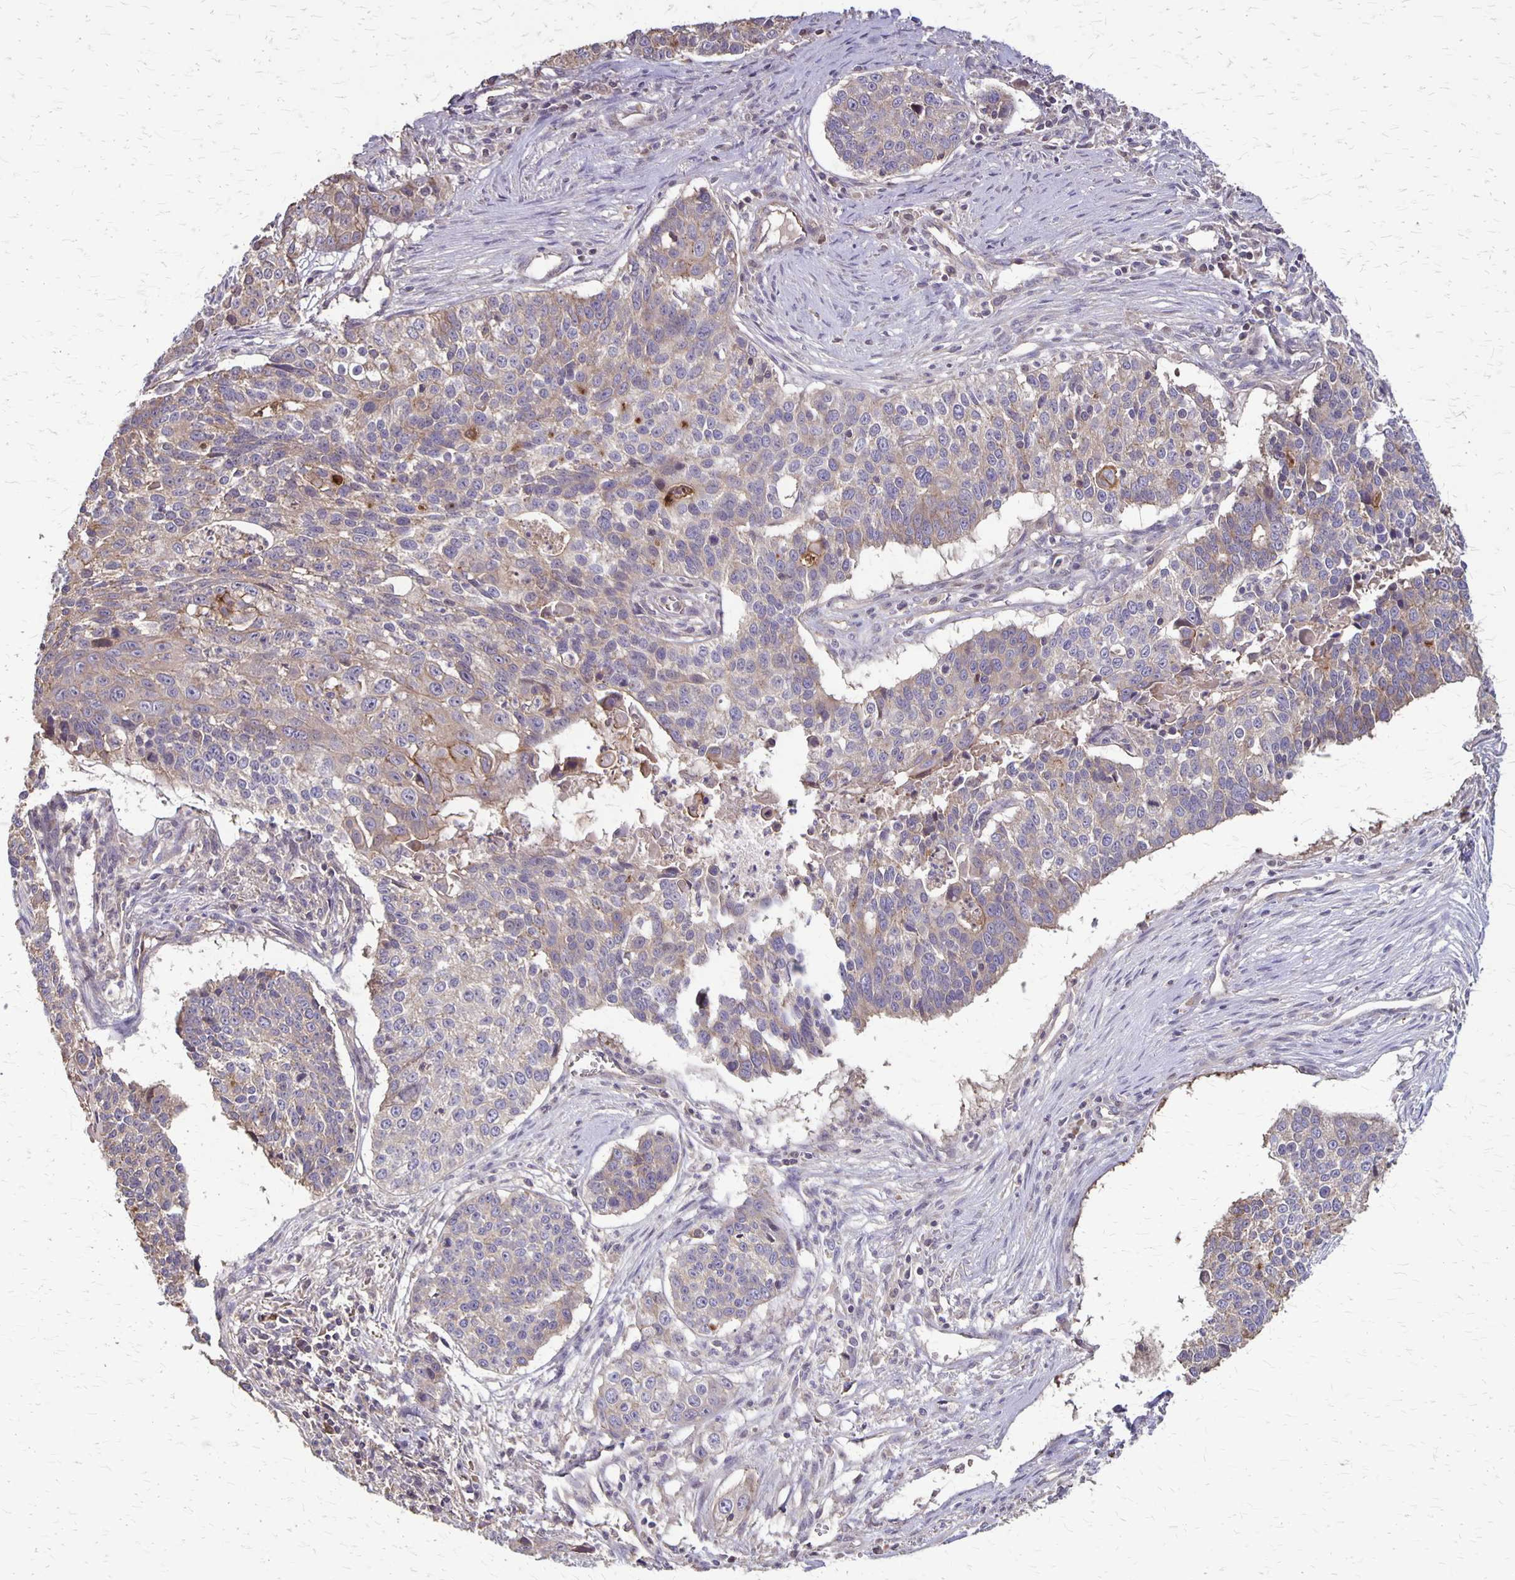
{"staining": {"intensity": "weak", "quantity": "<25%", "location": "cytoplasmic/membranous"}, "tissue": "lung cancer", "cell_type": "Tumor cells", "image_type": "cancer", "snomed": [{"axis": "morphology", "description": "Squamous cell carcinoma, NOS"}, {"axis": "morphology", "description": "Squamous cell carcinoma, metastatic, NOS"}, {"axis": "topography", "description": "Lung"}, {"axis": "topography", "description": "Pleura, NOS"}], "caption": "Immunohistochemistry (IHC) of human metastatic squamous cell carcinoma (lung) exhibits no staining in tumor cells.", "gene": "PROM2", "patient": {"sex": "male", "age": 72}}